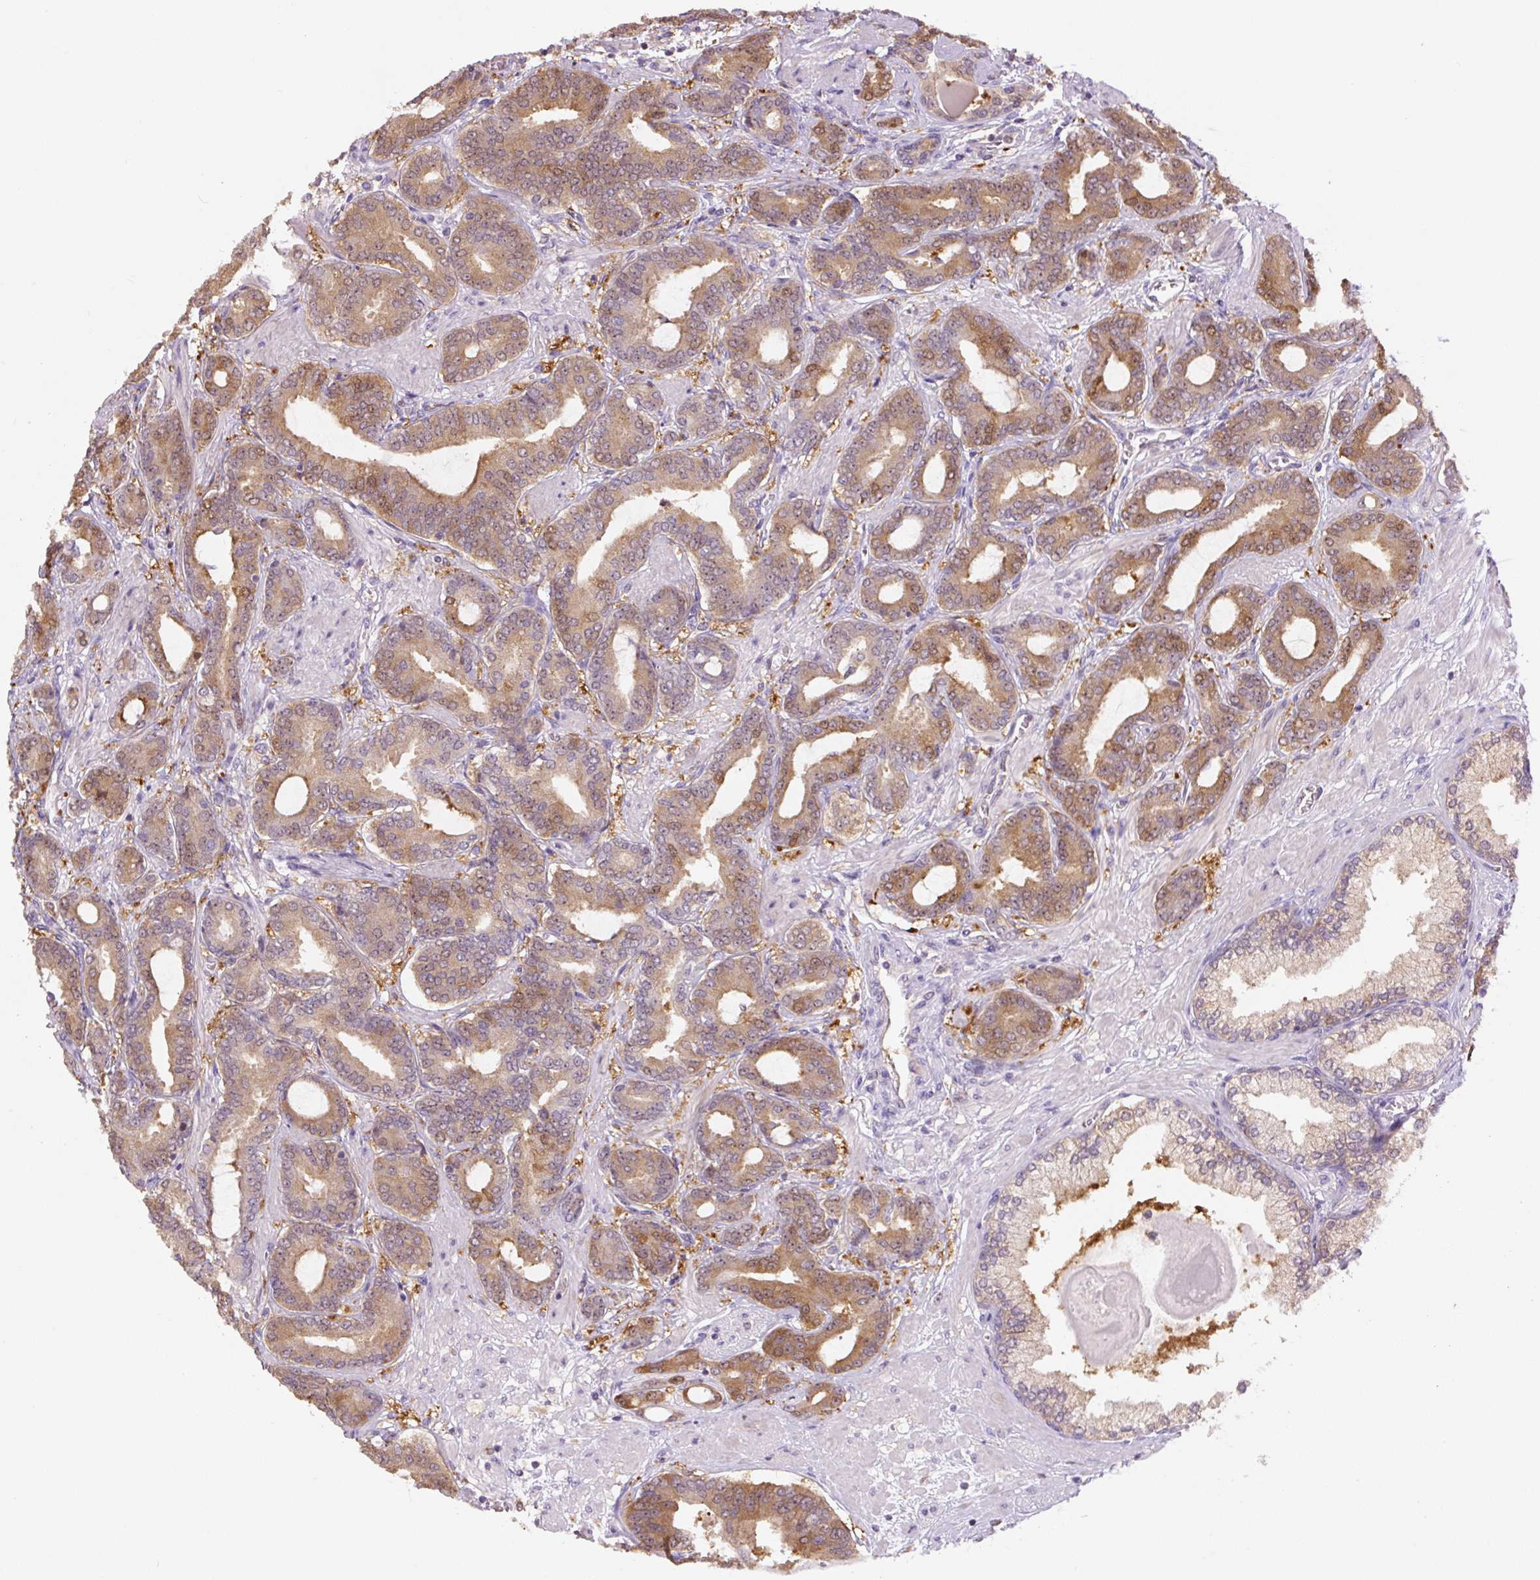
{"staining": {"intensity": "moderate", "quantity": ">75%", "location": "cytoplasmic/membranous"}, "tissue": "prostate cancer", "cell_type": "Tumor cells", "image_type": "cancer", "snomed": [{"axis": "morphology", "description": "Adenocarcinoma, Low grade"}, {"axis": "topography", "description": "Prostate and seminal vesicle, NOS"}], "caption": "Protein staining displays moderate cytoplasmic/membranous positivity in about >75% of tumor cells in adenocarcinoma (low-grade) (prostate). Ihc stains the protein in brown and the nuclei are stained blue.", "gene": "SPSB2", "patient": {"sex": "male", "age": 61}}